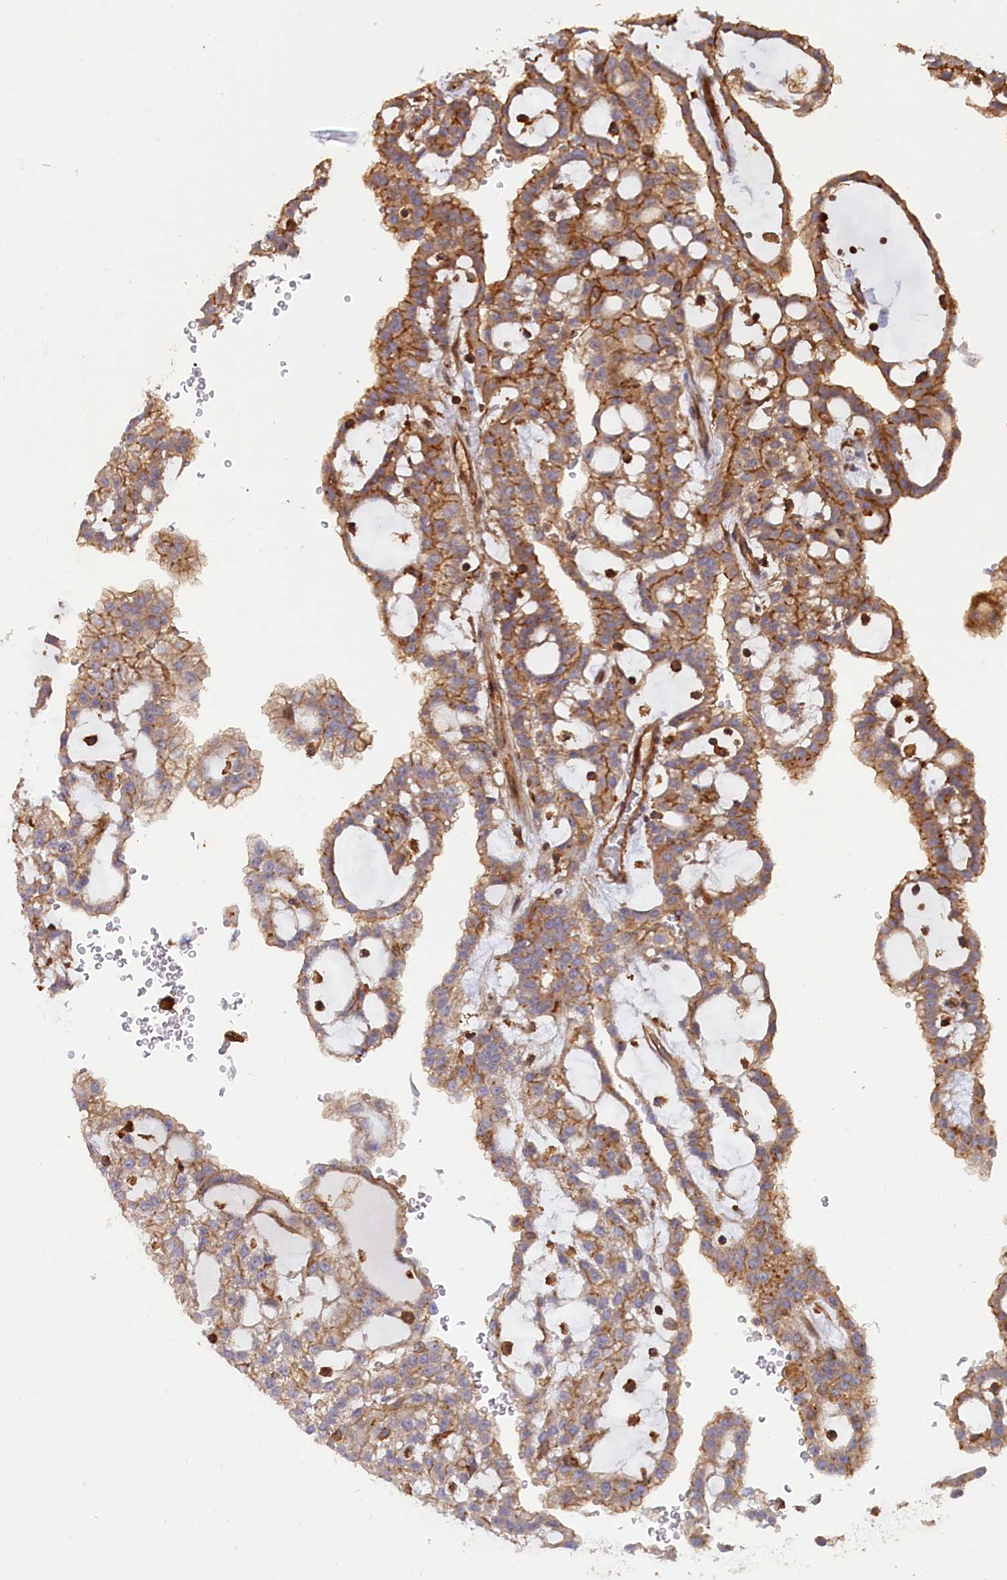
{"staining": {"intensity": "moderate", "quantity": ">75%", "location": "cytoplasmic/membranous"}, "tissue": "renal cancer", "cell_type": "Tumor cells", "image_type": "cancer", "snomed": [{"axis": "morphology", "description": "Adenocarcinoma, NOS"}, {"axis": "topography", "description": "Kidney"}], "caption": "A medium amount of moderate cytoplasmic/membranous staining is seen in approximately >75% of tumor cells in renal cancer (adenocarcinoma) tissue. (IHC, brightfield microscopy, high magnification).", "gene": "ANKRD27", "patient": {"sex": "male", "age": 63}}